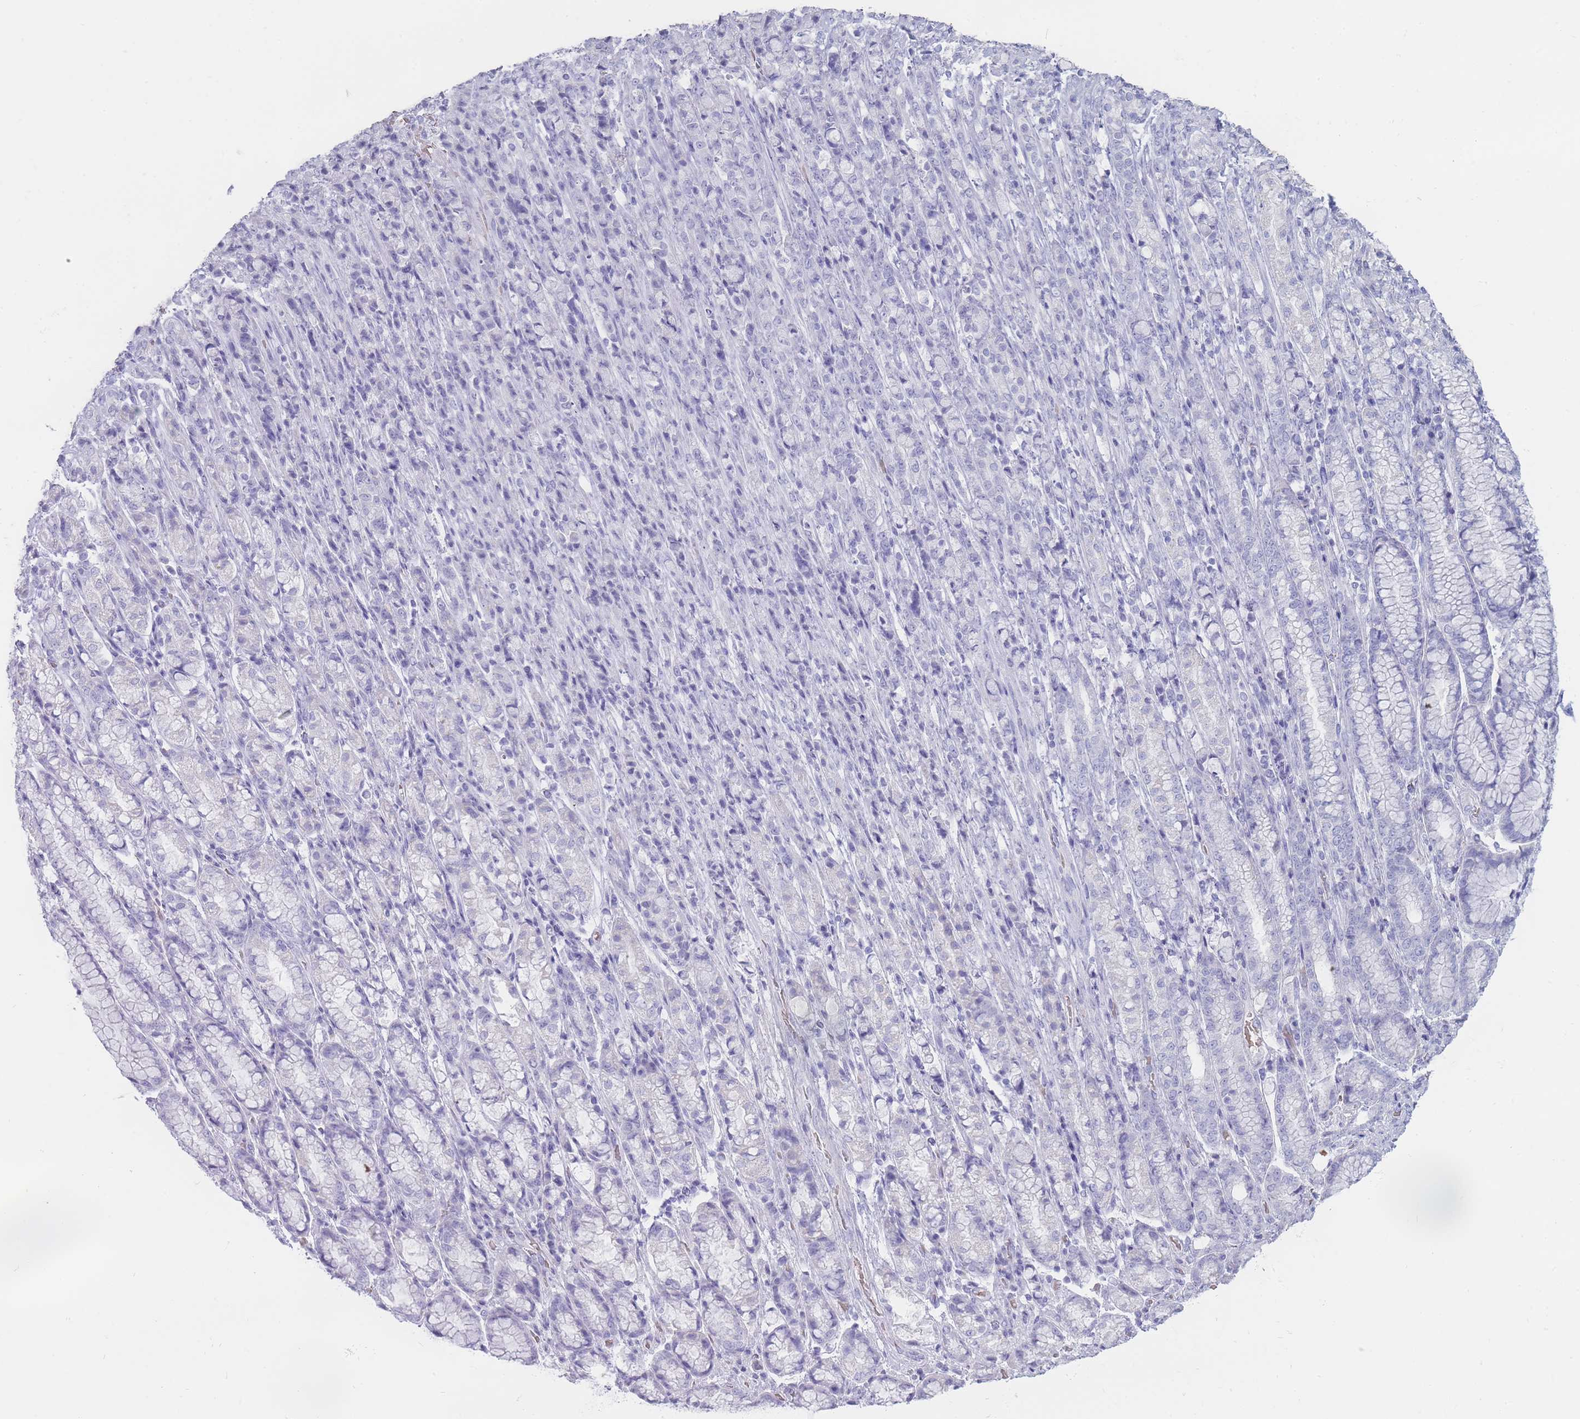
{"staining": {"intensity": "negative", "quantity": "none", "location": "none"}, "tissue": "stomach cancer", "cell_type": "Tumor cells", "image_type": "cancer", "snomed": [{"axis": "morphology", "description": "Adenocarcinoma, NOS"}, {"axis": "topography", "description": "Stomach"}], "caption": "Immunohistochemistry of human stomach cancer (adenocarcinoma) displays no expression in tumor cells.", "gene": "HBG2", "patient": {"sex": "female", "age": 79}}